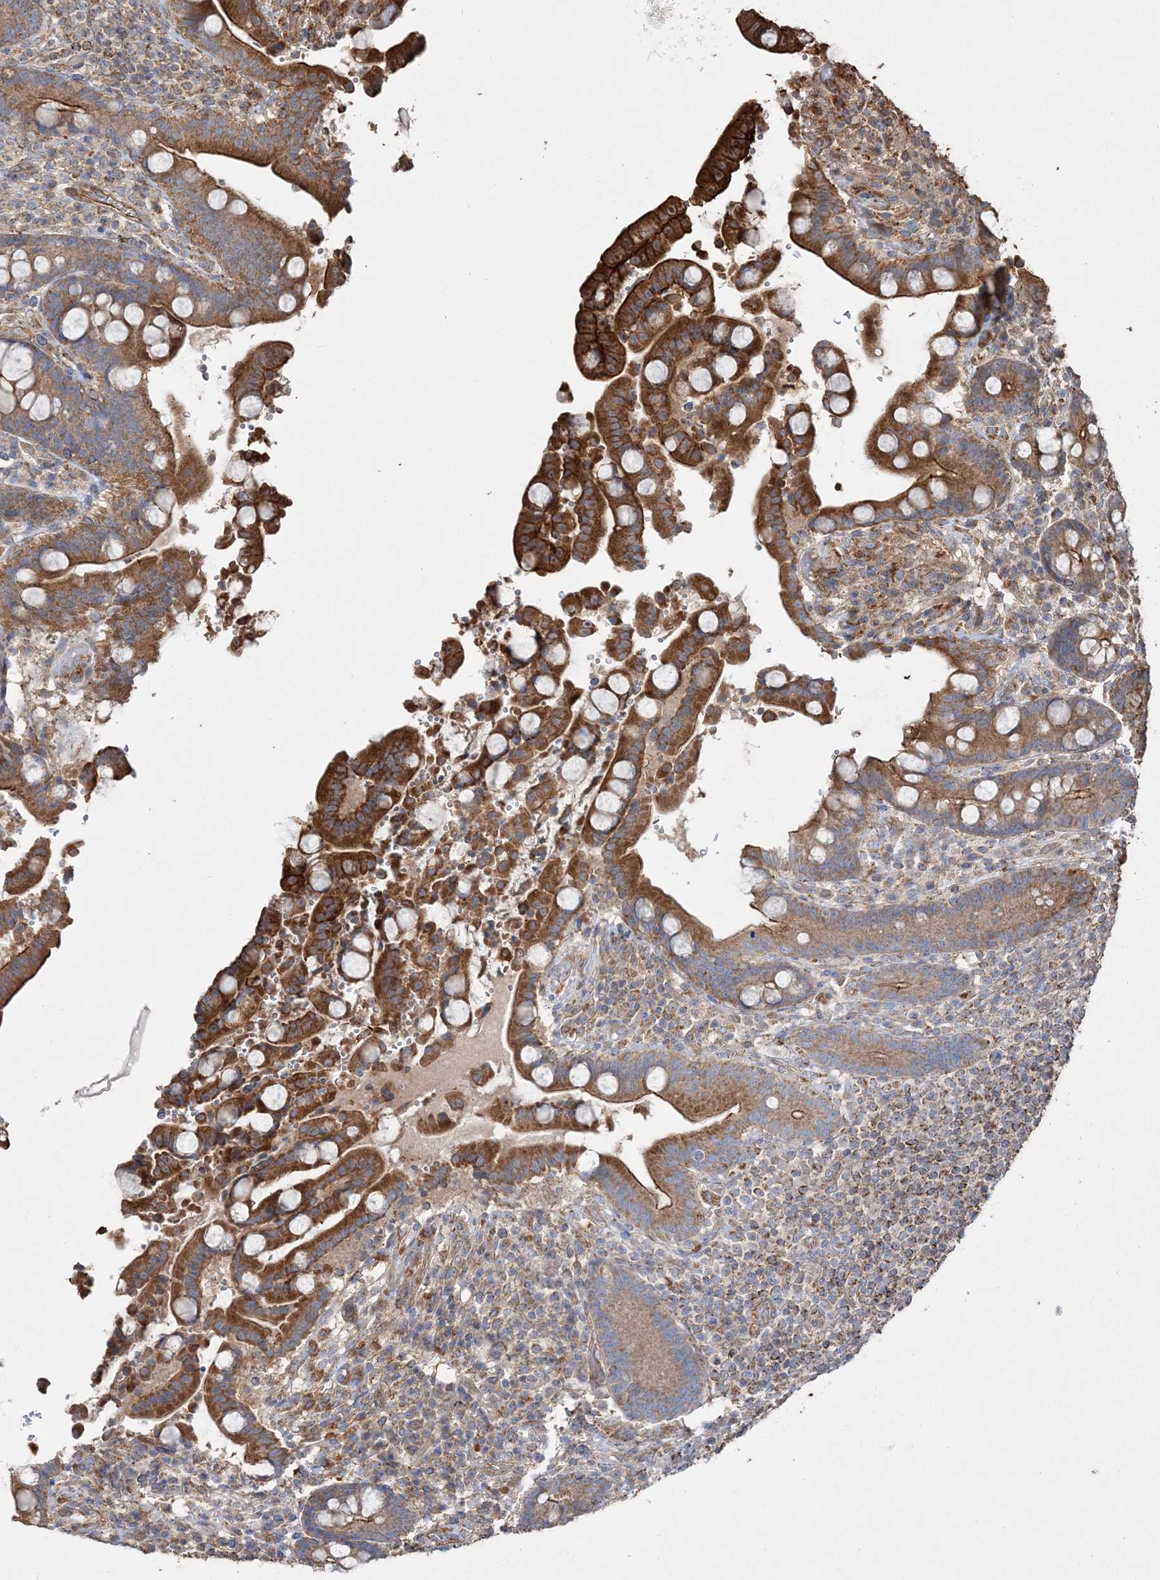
{"staining": {"intensity": "moderate", "quantity": ">75%", "location": "cytoplasmic/membranous"}, "tissue": "colon", "cell_type": "Endothelial cells", "image_type": "normal", "snomed": [{"axis": "morphology", "description": "Normal tissue, NOS"}, {"axis": "topography", "description": "Colon"}], "caption": "Immunohistochemistry (IHC) photomicrograph of unremarkable human colon stained for a protein (brown), which displays medium levels of moderate cytoplasmic/membranous staining in about >75% of endothelial cells.", "gene": "TTC7A", "patient": {"sex": "male", "age": 73}}